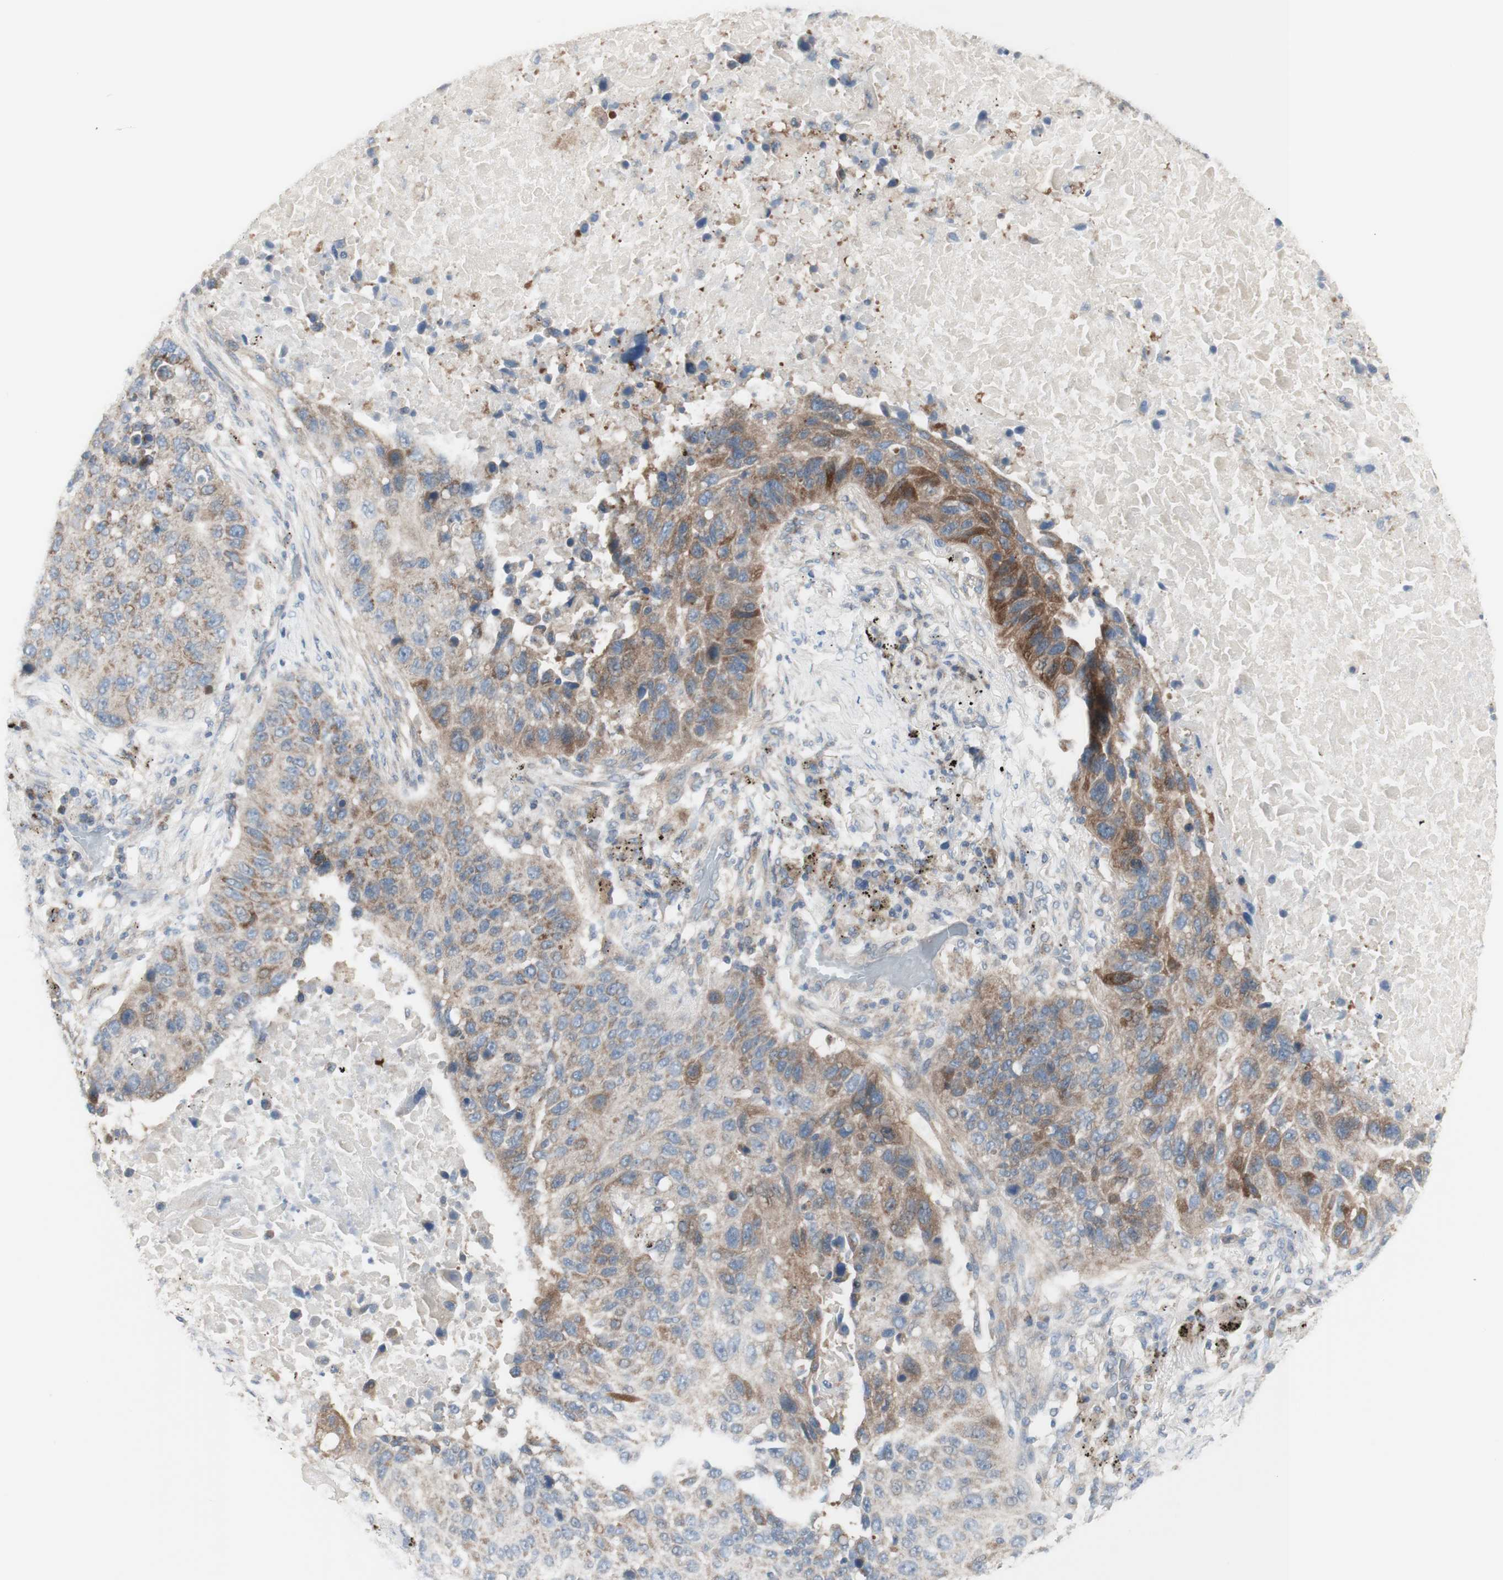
{"staining": {"intensity": "moderate", "quantity": "25%-75%", "location": "cytoplasmic/membranous"}, "tissue": "lung cancer", "cell_type": "Tumor cells", "image_type": "cancer", "snomed": [{"axis": "morphology", "description": "Squamous cell carcinoma, NOS"}, {"axis": "topography", "description": "Lung"}], "caption": "This image exhibits immunohistochemistry (IHC) staining of lung cancer (squamous cell carcinoma), with medium moderate cytoplasmic/membranous staining in approximately 25%-75% of tumor cells.", "gene": "C3orf52", "patient": {"sex": "male", "age": 57}}